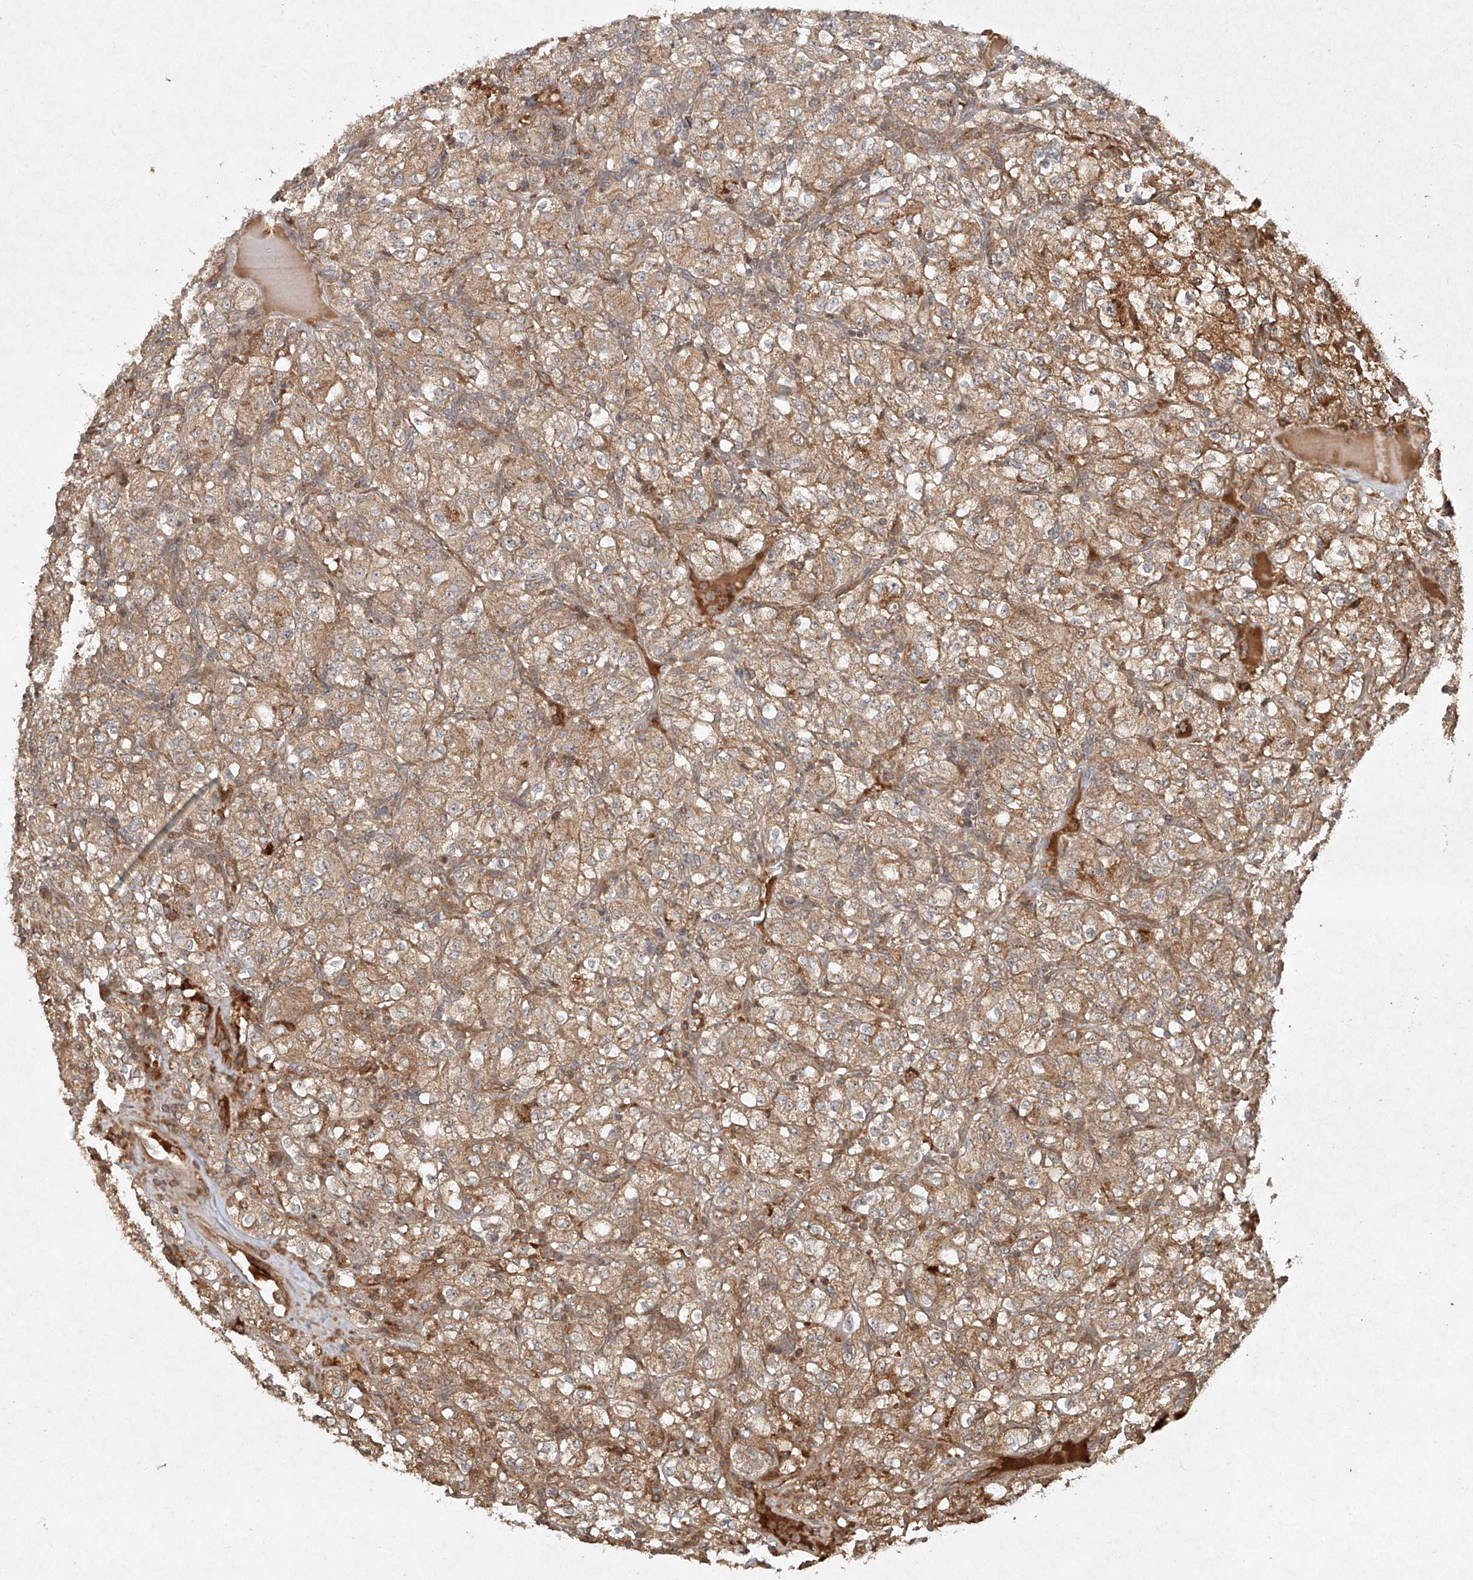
{"staining": {"intensity": "moderate", "quantity": ">75%", "location": "cytoplasmic/membranous"}, "tissue": "renal cancer", "cell_type": "Tumor cells", "image_type": "cancer", "snomed": [{"axis": "morphology", "description": "Normal tissue, NOS"}, {"axis": "morphology", "description": "Adenocarcinoma, NOS"}, {"axis": "topography", "description": "Kidney"}], "caption": "This image demonstrates IHC staining of human renal cancer (adenocarcinoma), with medium moderate cytoplasmic/membranous positivity in approximately >75% of tumor cells.", "gene": "CYYR1", "patient": {"sex": "female", "age": 72}}